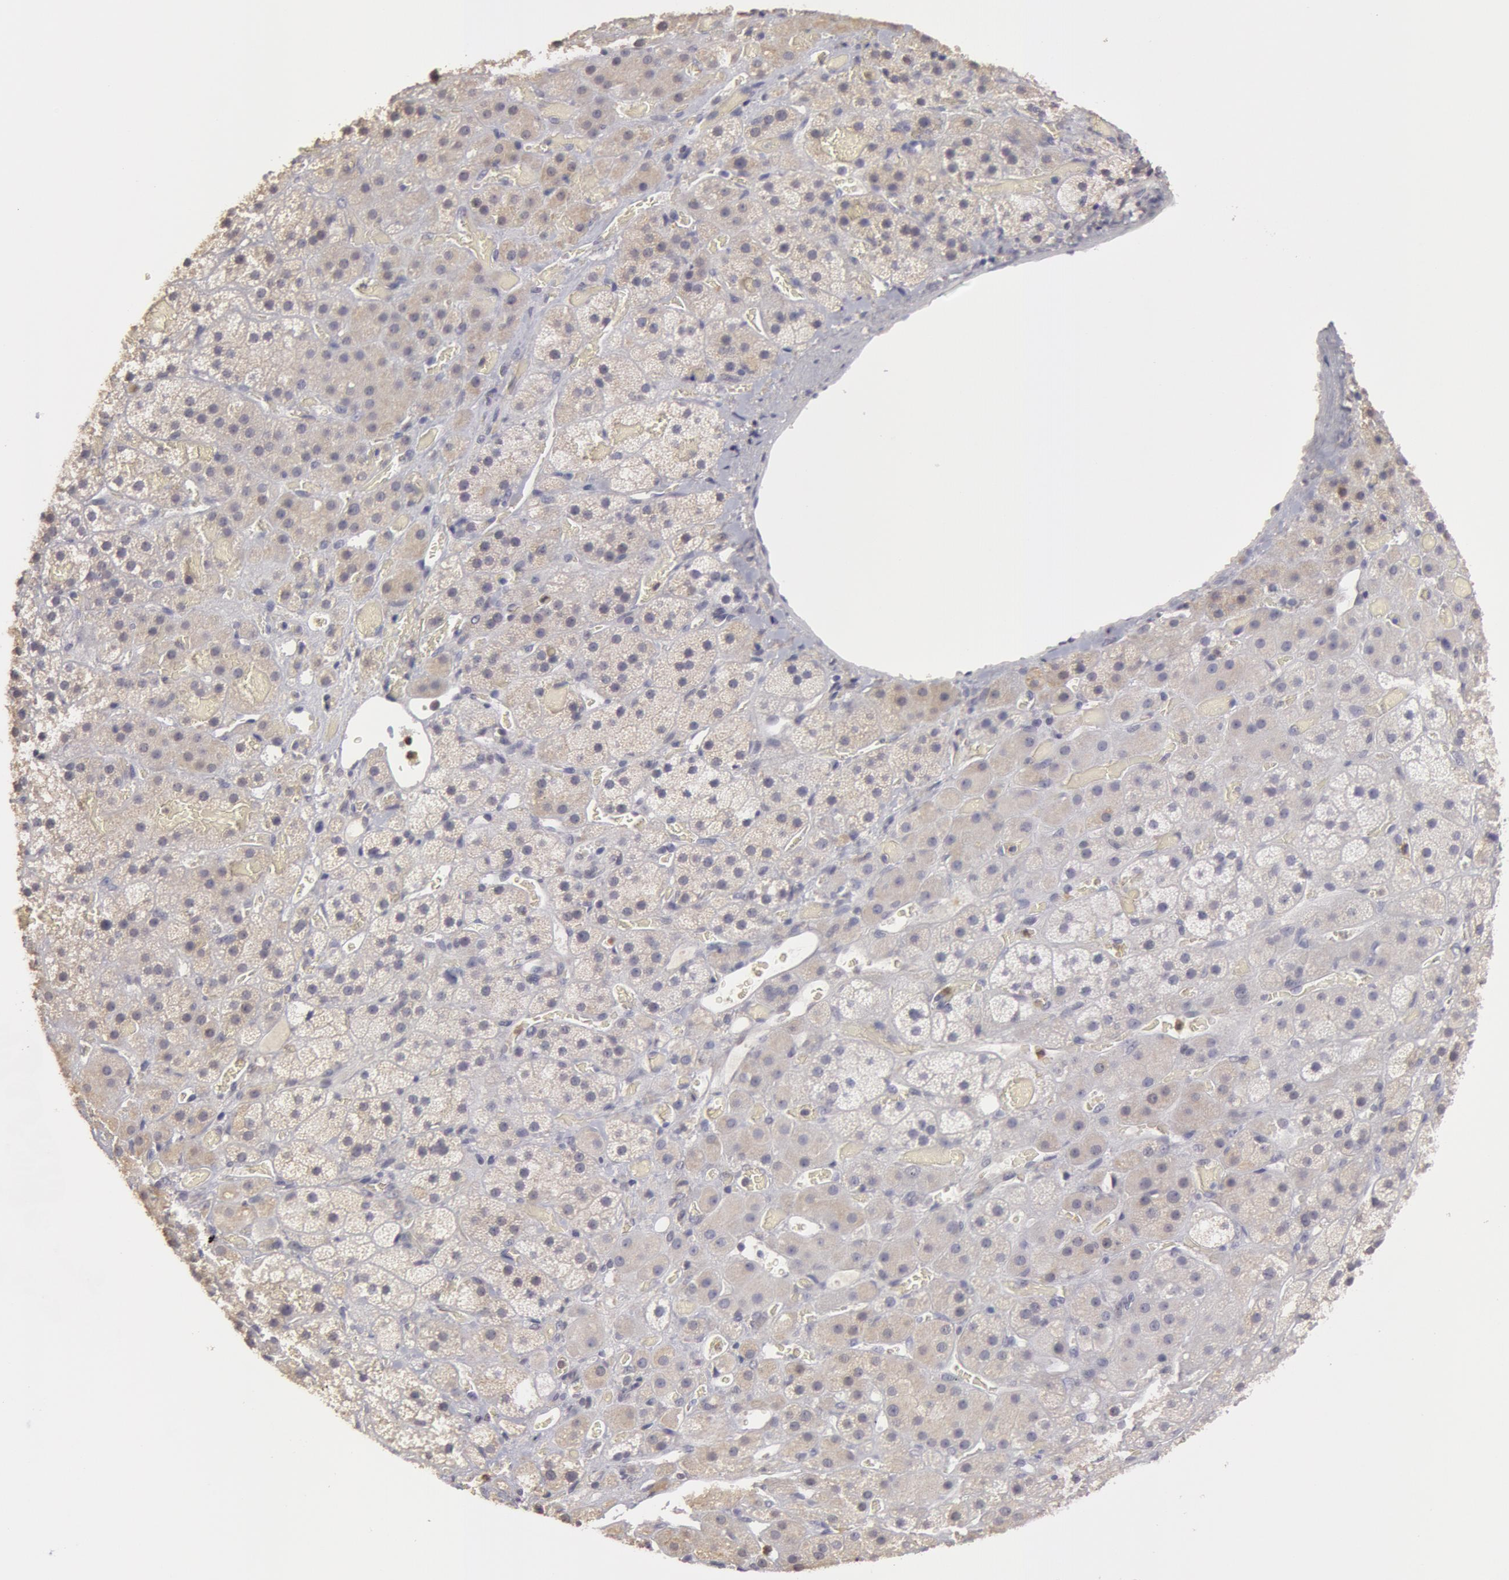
{"staining": {"intensity": "weak", "quantity": ">75%", "location": "cytoplasmic/membranous"}, "tissue": "adrenal gland", "cell_type": "Glandular cells", "image_type": "normal", "snomed": [{"axis": "morphology", "description": "Normal tissue, NOS"}, {"axis": "topography", "description": "Adrenal gland"}], "caption": "Glandular cells exhibit low levels of weak cytoplasmic/membranous staining in approximately >75% of cells in benign adrenal gland.", "gene": "CAT", "patient": {"sex": "male", "age": 57}}